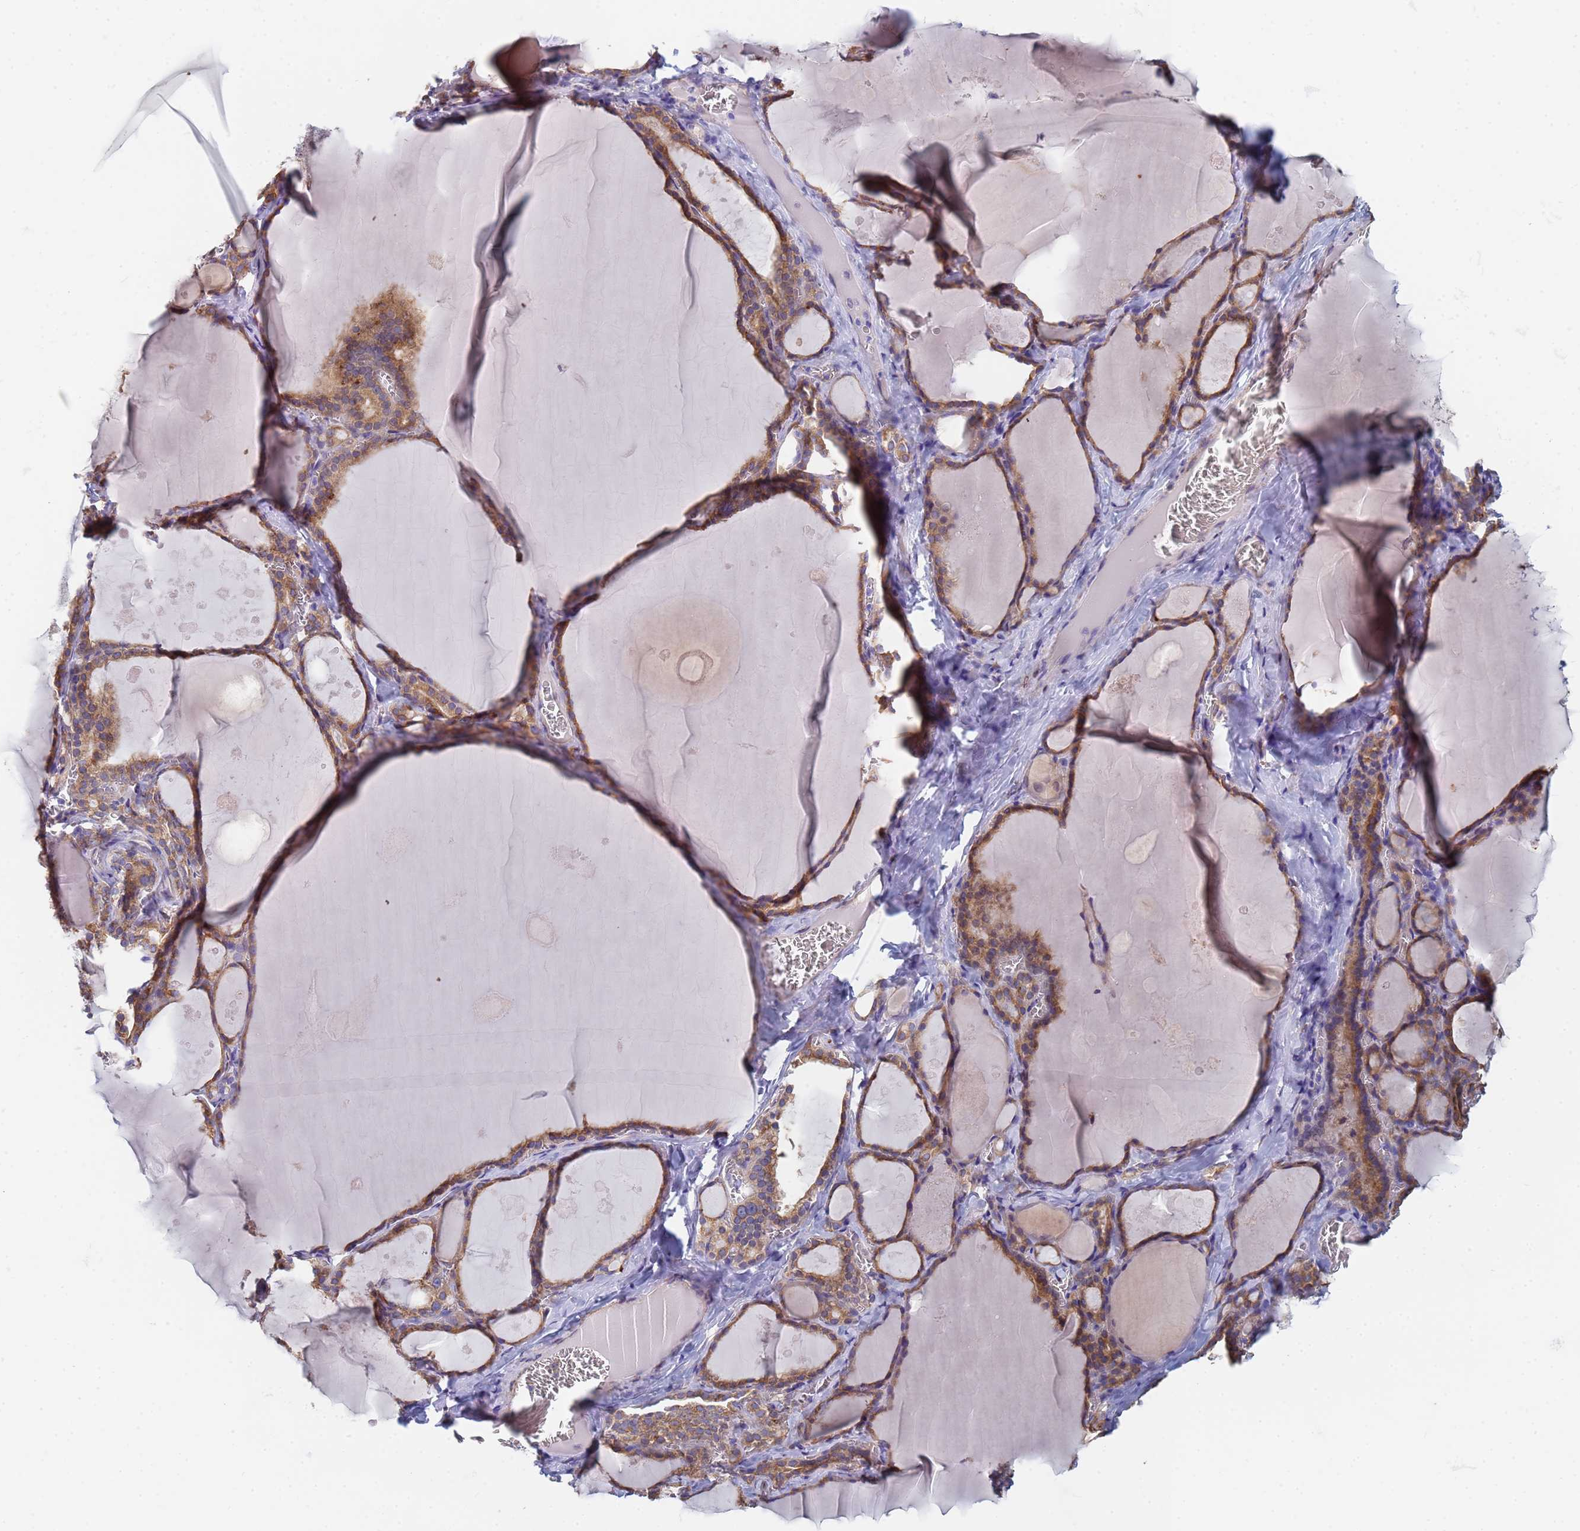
{"staining": {"intensity": "moderate", "quantity": ">75%", "location": "cytoplasmic/membranous"}, "tissue": "thyroid gland", "cell_type": "Glandular cells", "image_type": "normal", "snomed": [{"axis": "morphology", "description": "Normal tissue, NOS"}, {"axis": "topography", "description": "Thyroid gland"}], "caption": "IHC (DAB) staining of unremarkable human thyroid gland reveals moderate cytoplasmic/membranous protein staining in approximately >75% of glandular cells.", "gene": "GDAP2", "patient": {"sex": "male", "age": 56}}